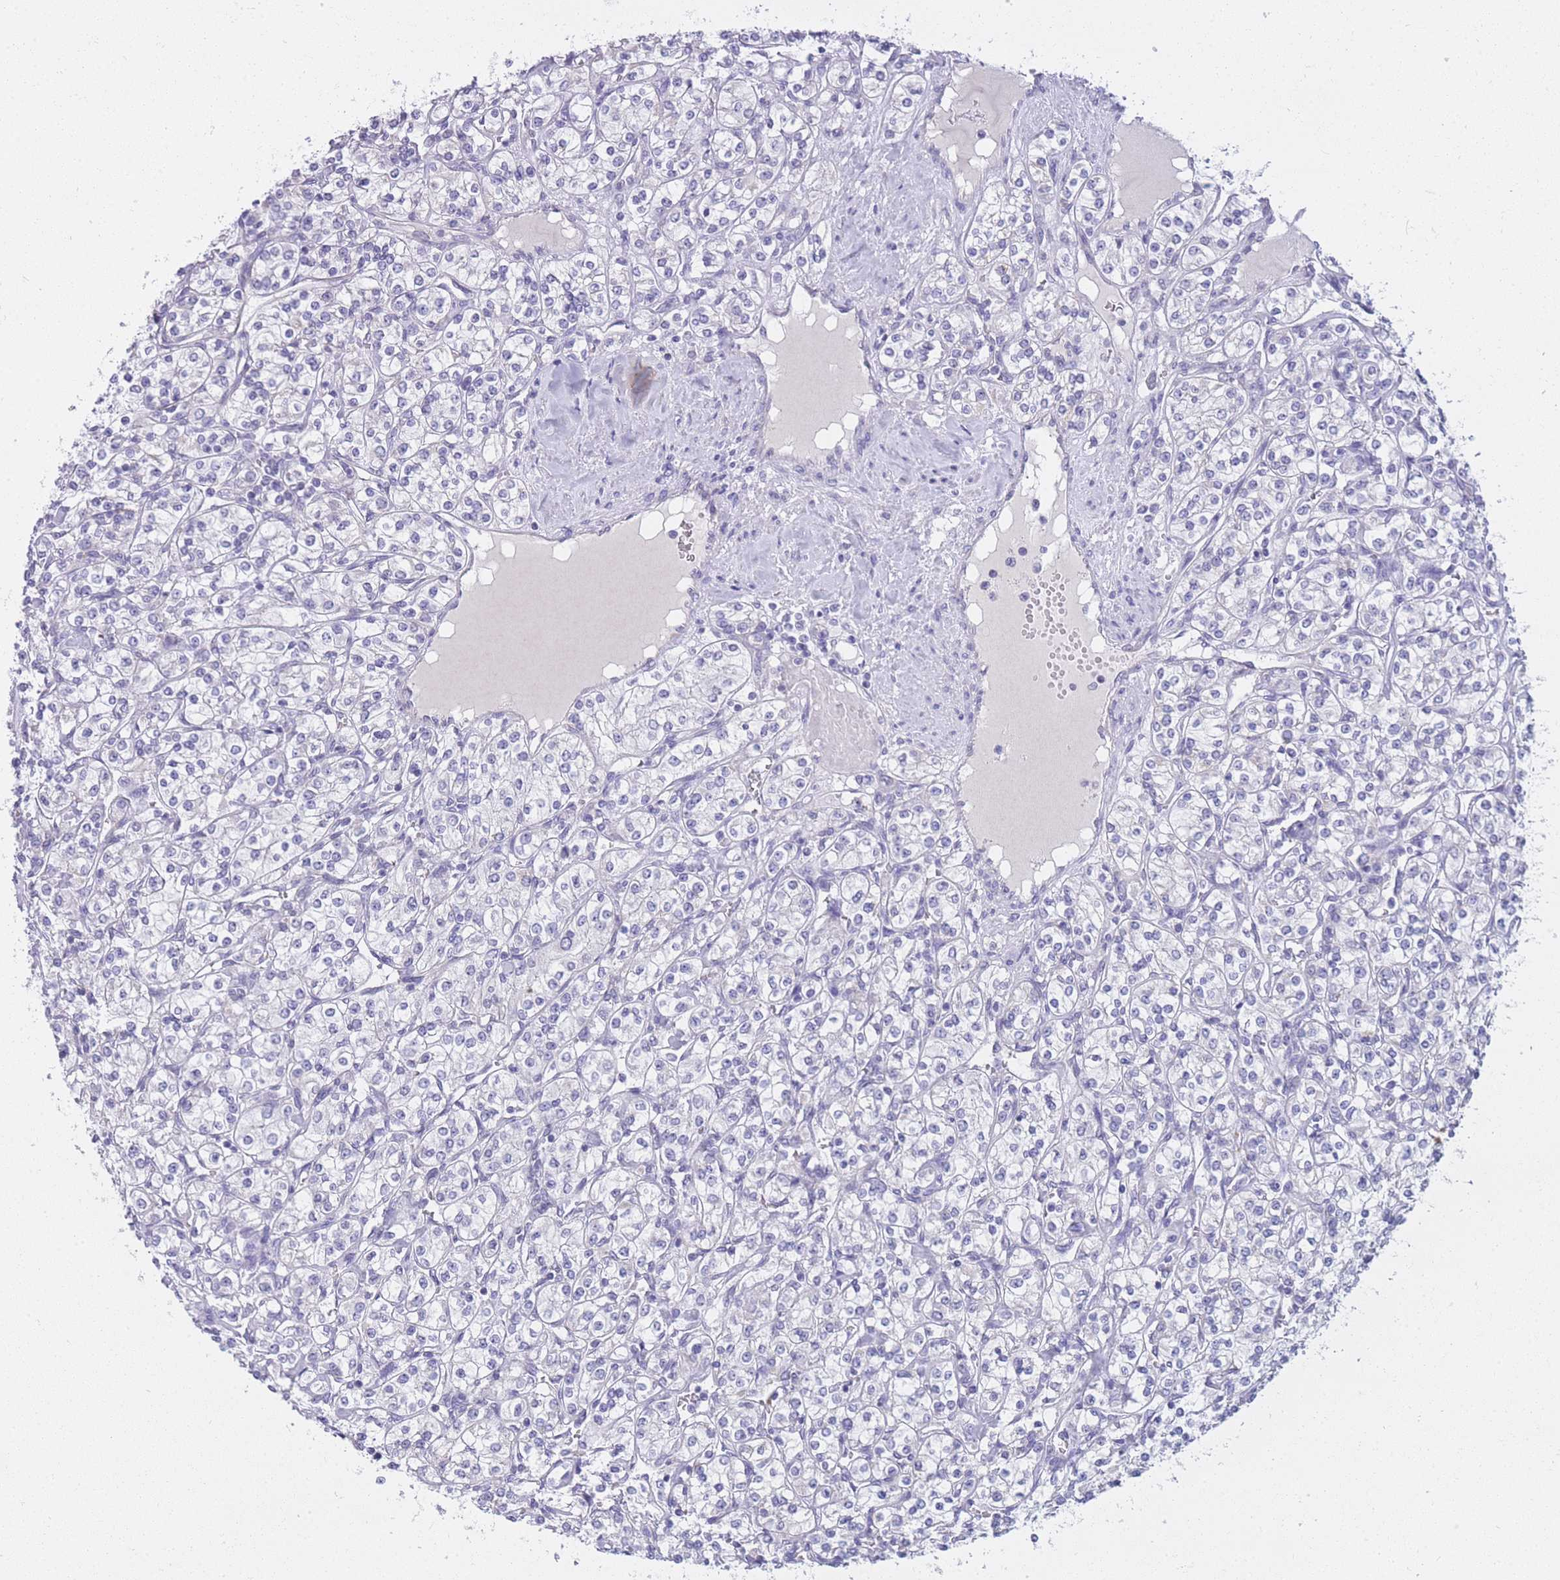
{"staining": {"intensity": "negative", "quantity": "none", "location": "none"}, "tissue": "renal cancer", "cell_type": "Tumor cells", "image_type": "cancer", "snomed": [{"axis": "morphology", "description": "Adenocarcinoma, NOS"}, {"axis": "topography", "description": "Kidney"}], "caption": "IHC micrograph of renal adenocarcinoma stained for a protein (brown), which reveals no positivity in tumor cells.", "gene": "FRAT2", "patient": {"sex": "male", "age": 77}}